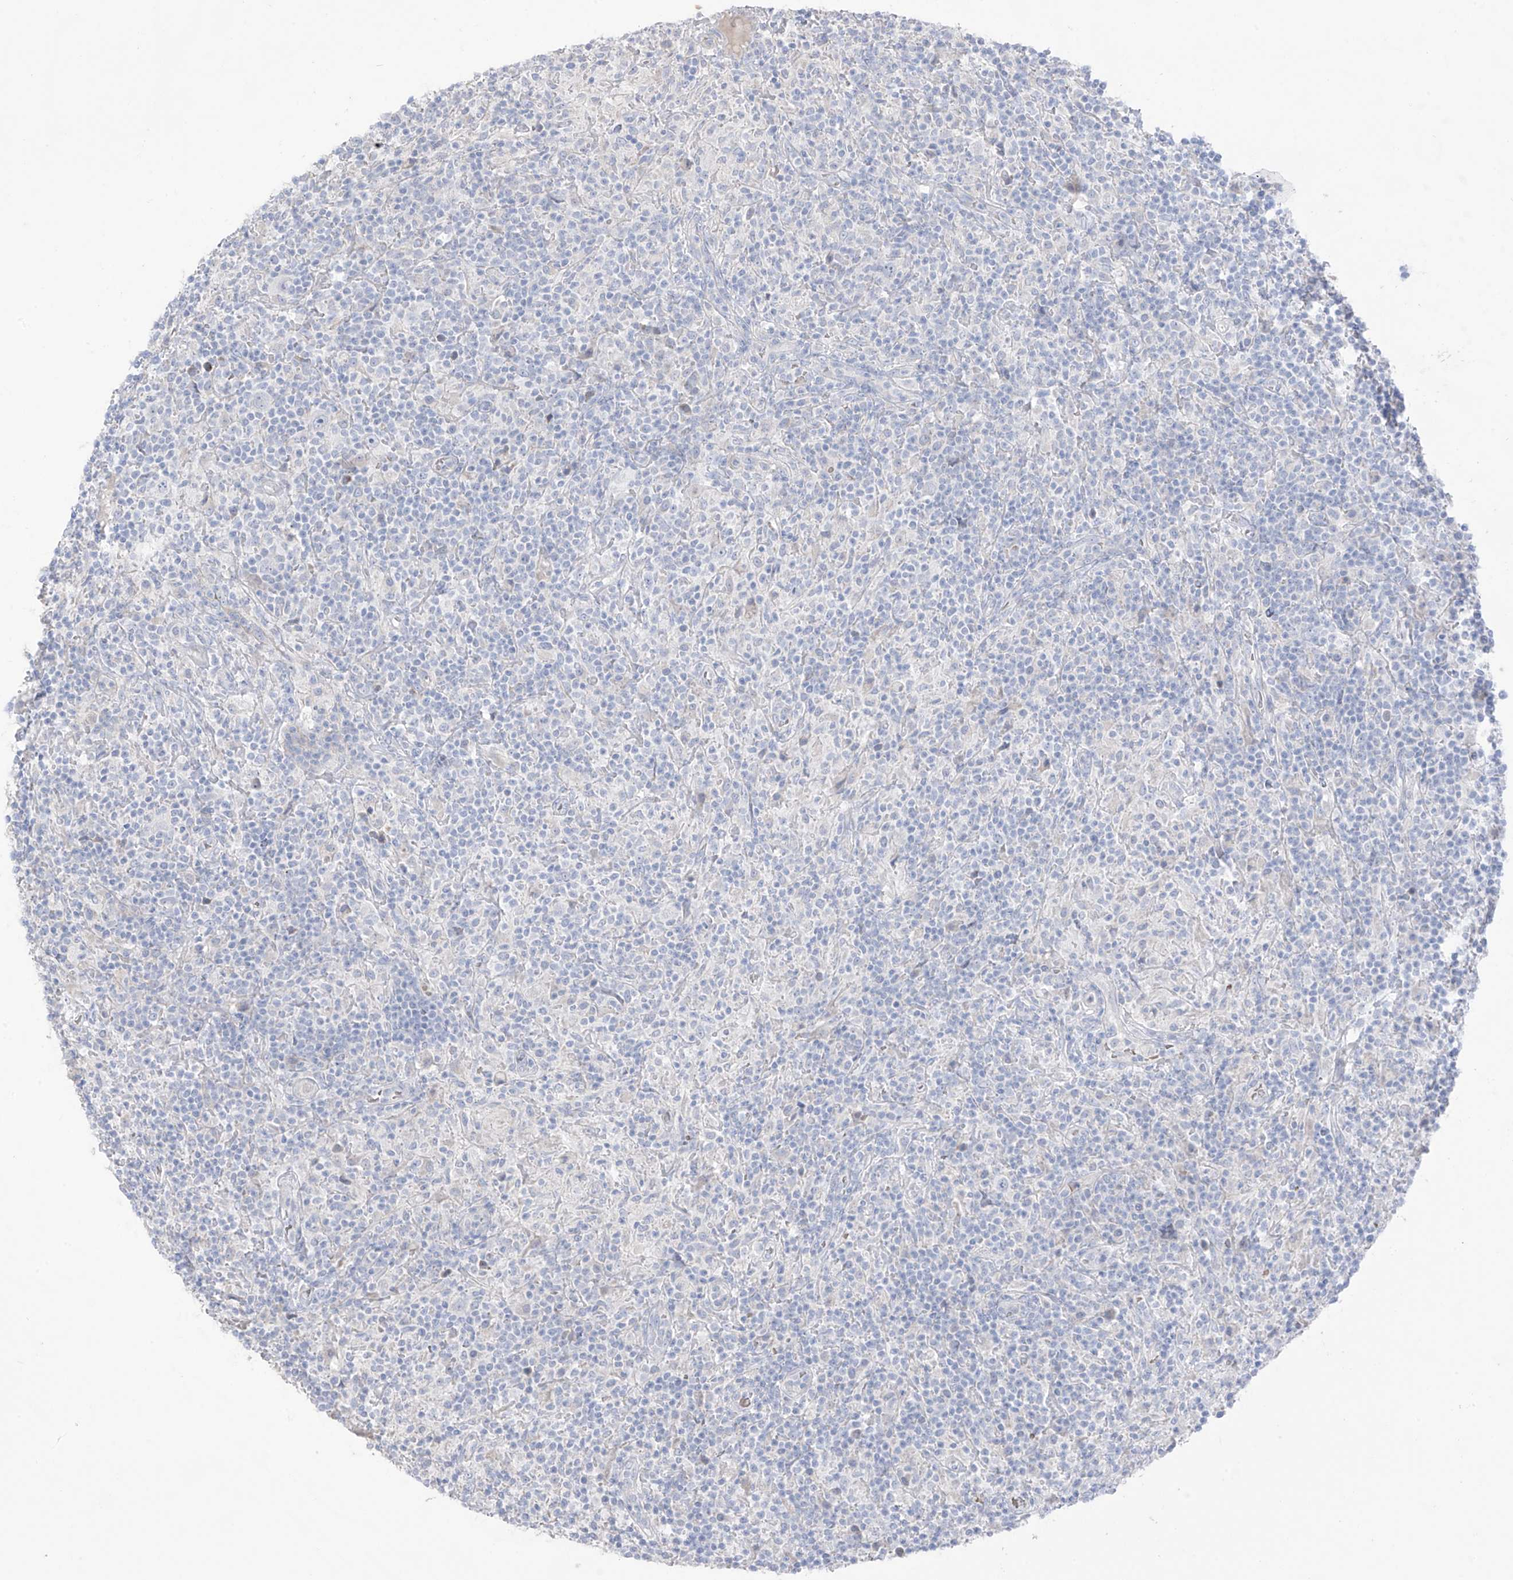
{"staining": {"intensity": "negative", "quantity": "none", "location": "none"}, "tissue": "lymphoma", "cell_type": "Tumor cells", "image_type": "cancer", "snomed": [{"axis": "morphology", "description": "Hodgkin's disease, NOS"}, {"axis": "topography", "description": "Lymph node"}], "caption": "A photomicrograph of lymphoma stained for a protein shows no brown staining in tumor cells.", "gene": "ASPRV1", "patient": {"sex": "male", "age": 70}}